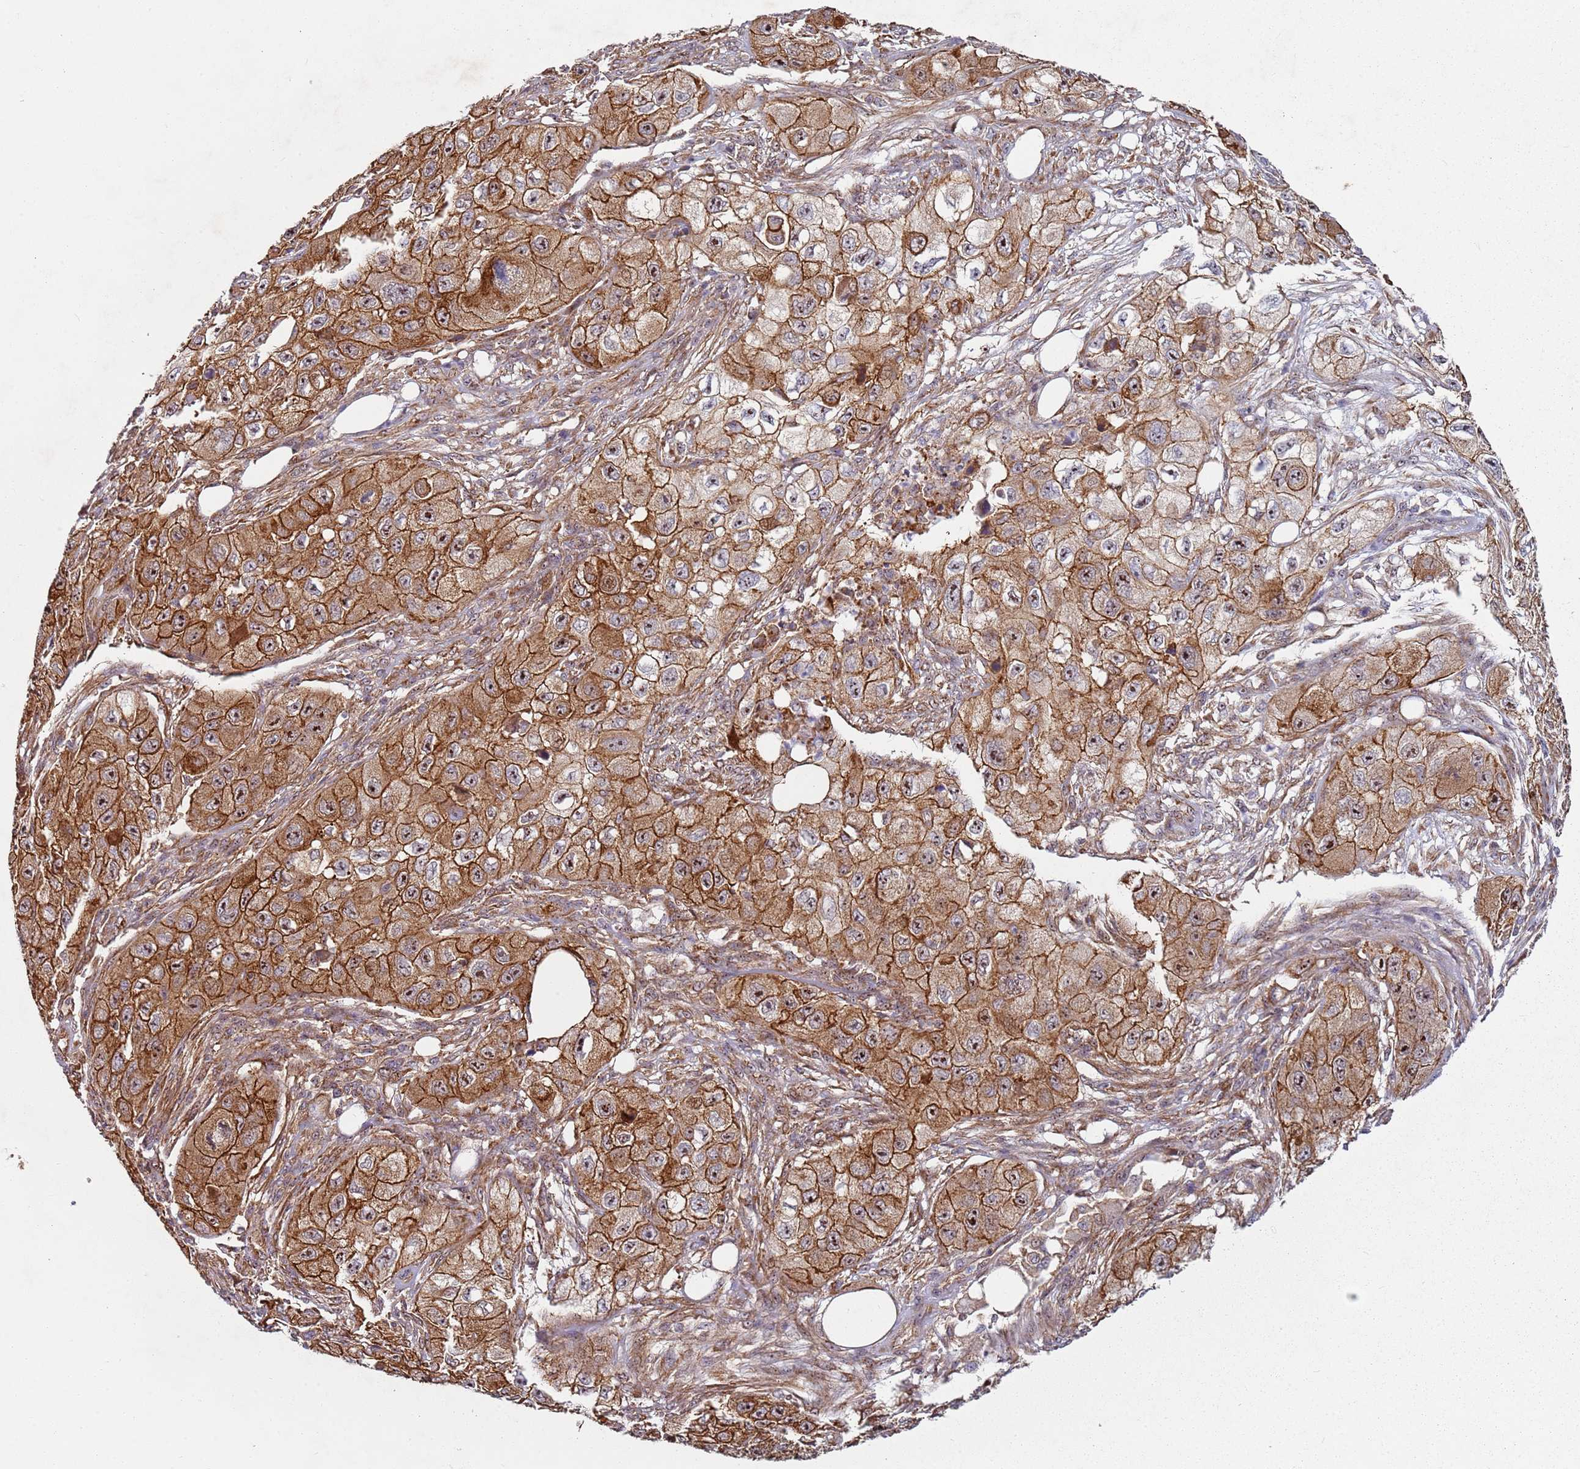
{"staining": {"intensity": "moderate", "quantity": ">75%", "location": "cytoplasmic/membranous"}, "tissue": "skin cancer", "cell_type": "Tumor cells", "image_type": "cancer", "snomed": [{"axis": "morphology", "description": "Squamous cell carcinoma, NOS"}, {"axis": "topography", "description": "Skin"}, {"axis": "topography", "description": "Subcutis"}], "caption": "A histopathology image of human skin cancer (squamous cell carcinoma) stained for a protein reveals moderate cytoplasmic/membranous brown staining in tumor cells.", "gene": "C2CD4B", "patient": {"sex": "male", "age": 73}}